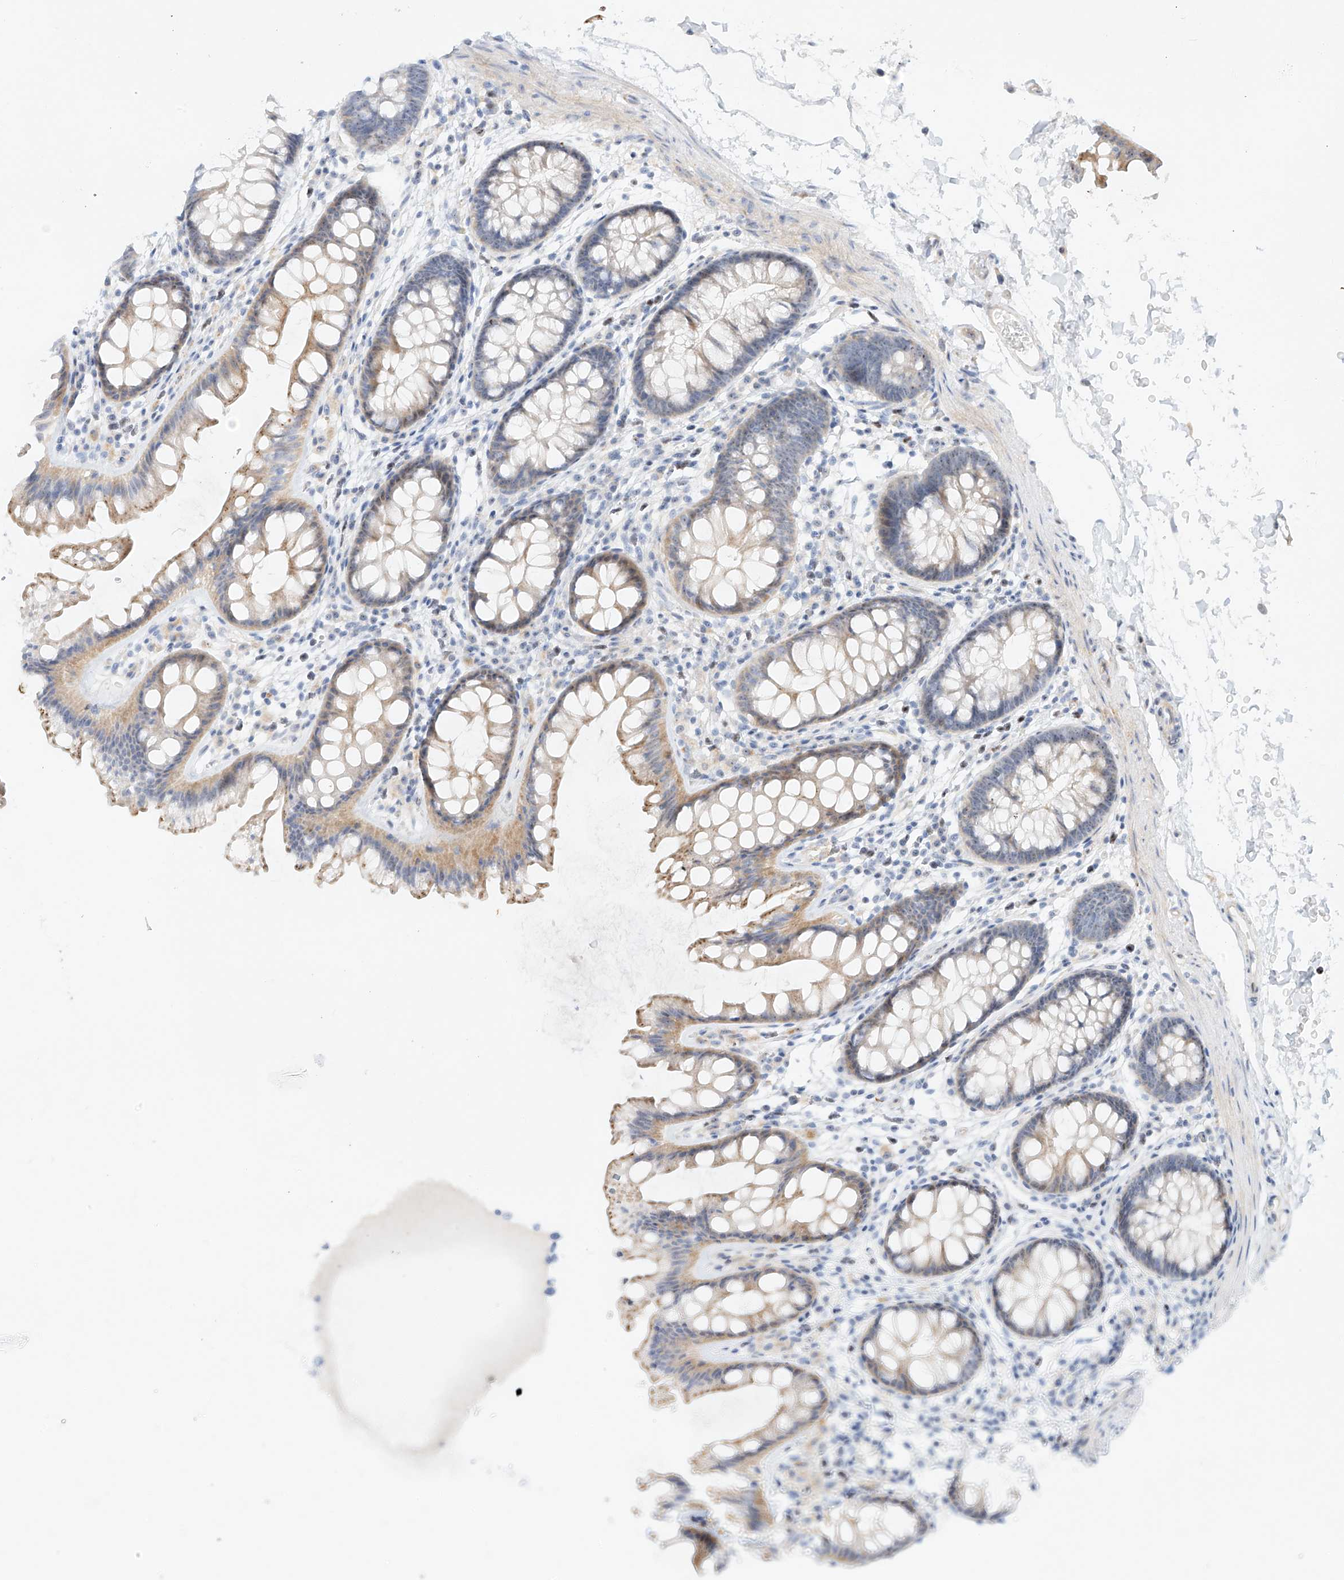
{"staining": {"intensity": "negative", "quantity": "none", "location": "none"}, "tissue": "colon", "cell_type": "Endothelial cells", "image_type": "normal", "snomed": [{"axis": "morphology", "description": "Normal tissue, NOS"}, {"axis": "topography", "description": "Colon"}], "caption": "High magnification brightfield microscopy of normal colon stained with DAB (brown) and counterstained with hematoxylin (blue): endothelial cells show no significant positivity. The staining is performed using DAB (3,3'-diaminobenzidine) brown chromogen with nuclei counter-stained in using hematoxylin.", "gene": "SNU13", "patient": {"sex": "female", "age": 62}}